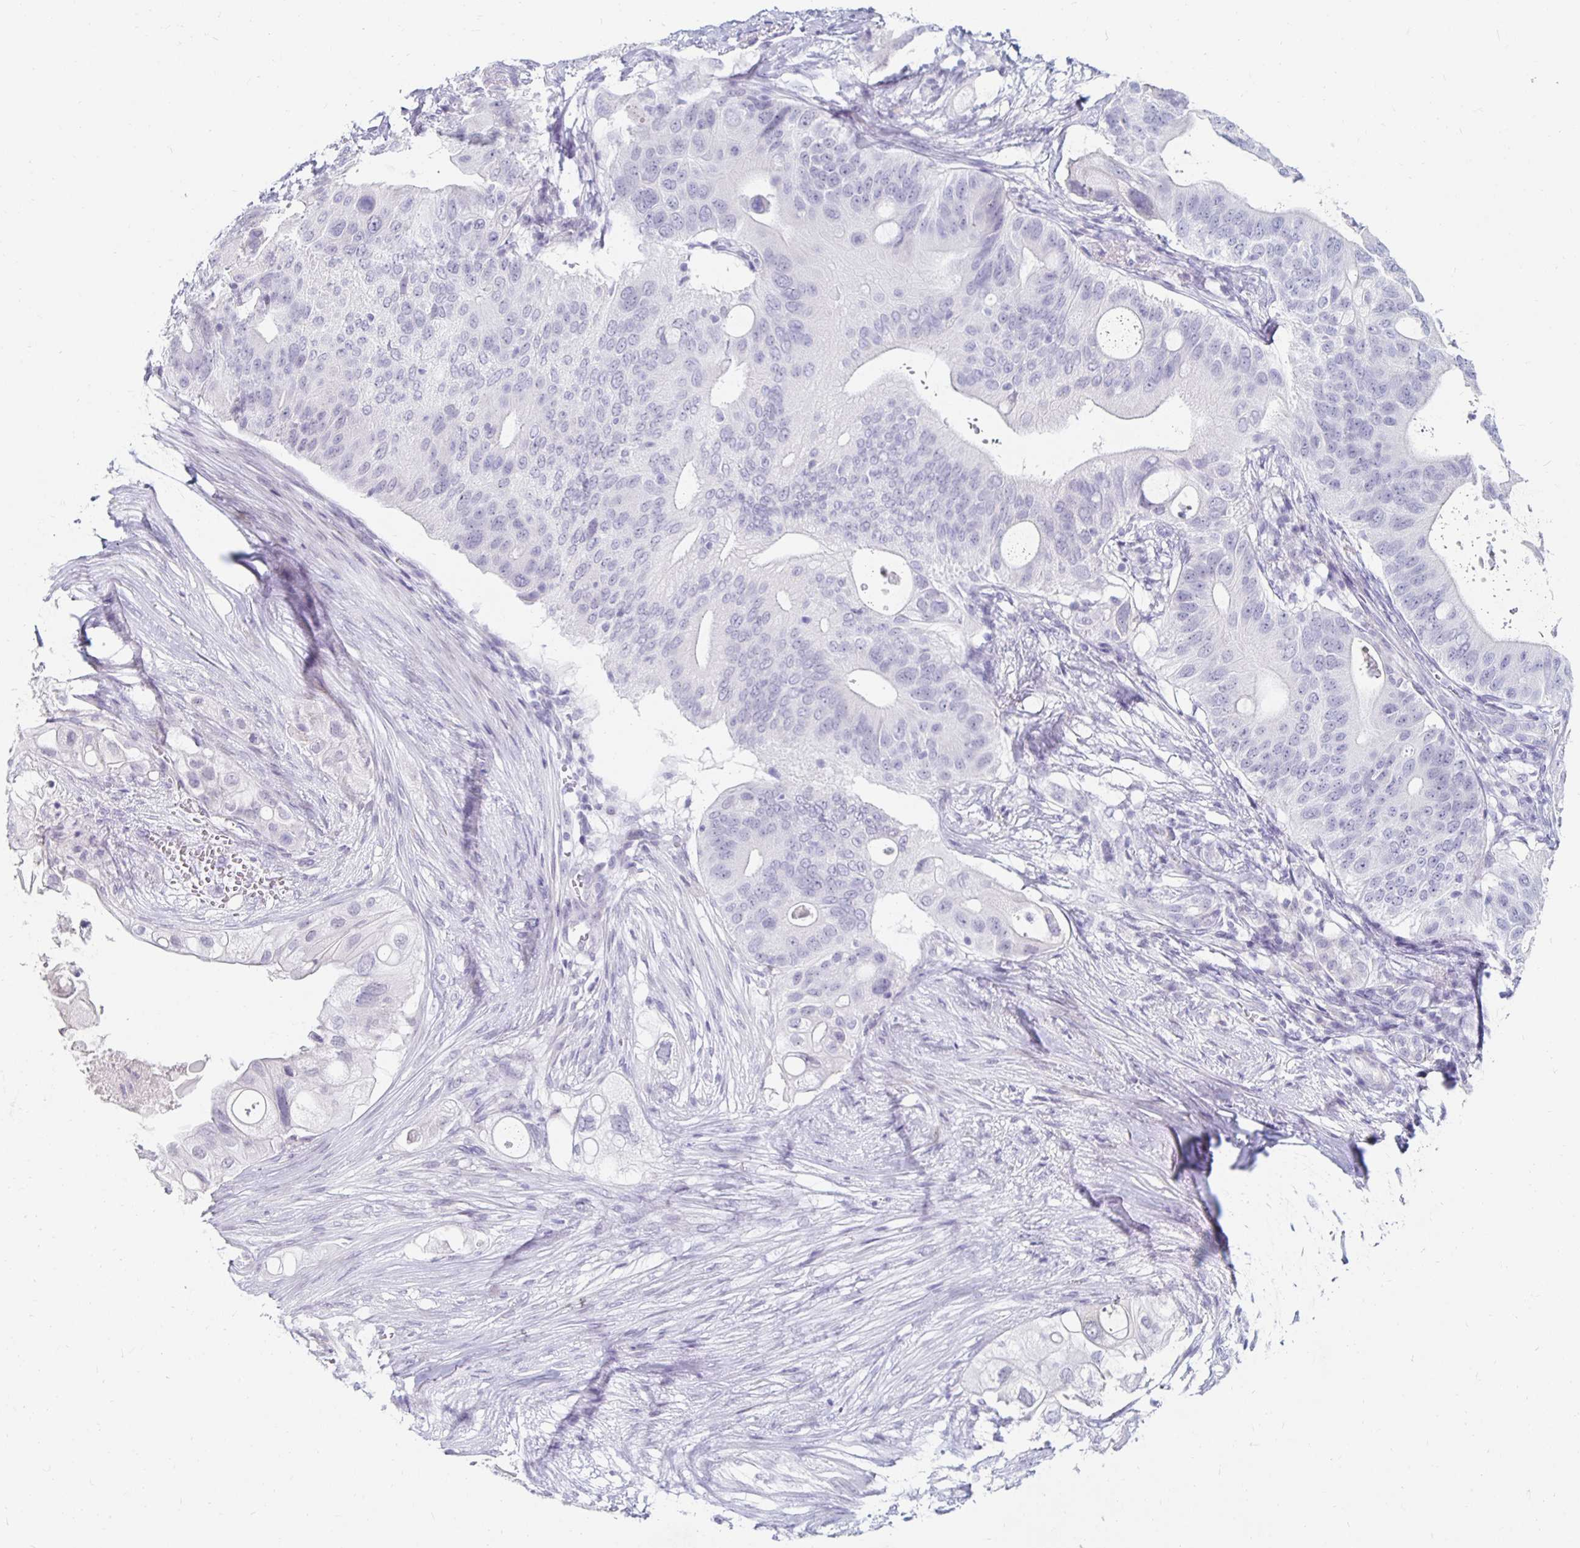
{"staining": {"intensity": "negative", "quantity": "none", "location": "none"}, "tissue": "pancreatic cancer", "cell_type": "Tumor cells", "image_type": "cancer", "snomed": [{"axis": "morphology", "description": "Adenocarcinoma, NOS"}, {"axis": "topography", "description": "Pancreas"}], "caption": "The IHC micrograph has no significant staining in tumor cells of pancreatic cancer tissue.", "gene": "KCNQ2", "patient": {"sex": "female", "age": 72}}